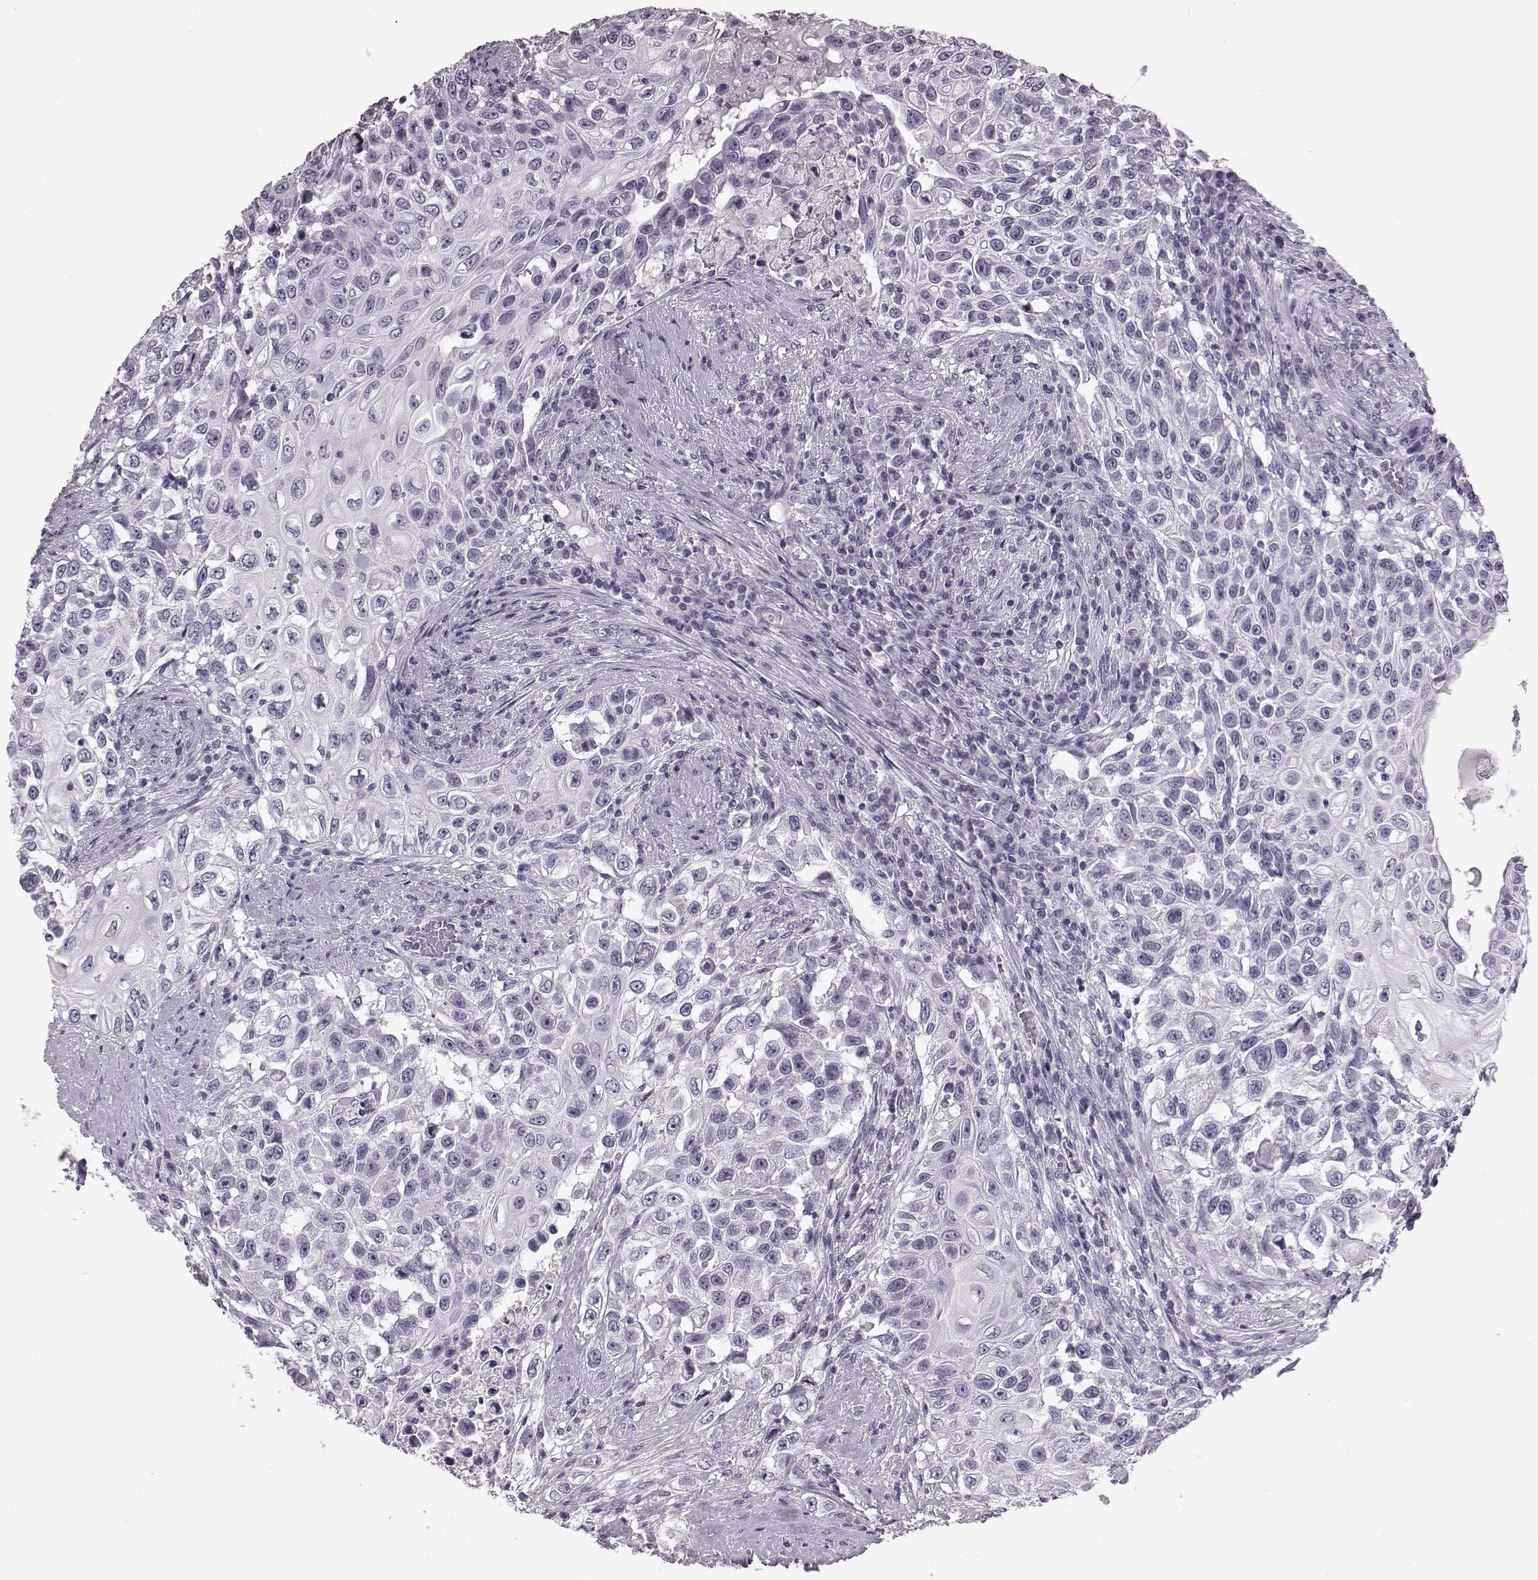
{"staining": {"intensity": "negative", "quantity": "none", "location": "none"}, "tissue": "urothelial cancer", "cell_type": "Tumor cells", "image_type": "cancer", "snomed": [{"axis": "morphology", "description": "Urothelial carcinoma, High grade"}, {"axis": "topography", "description": "Urinary bladder"}], "caption": "Tumor cells show no significant protein staining in urothelial cancer.", "gene": "AIPL1", "patient": {"sex": "female", "age": 56}}